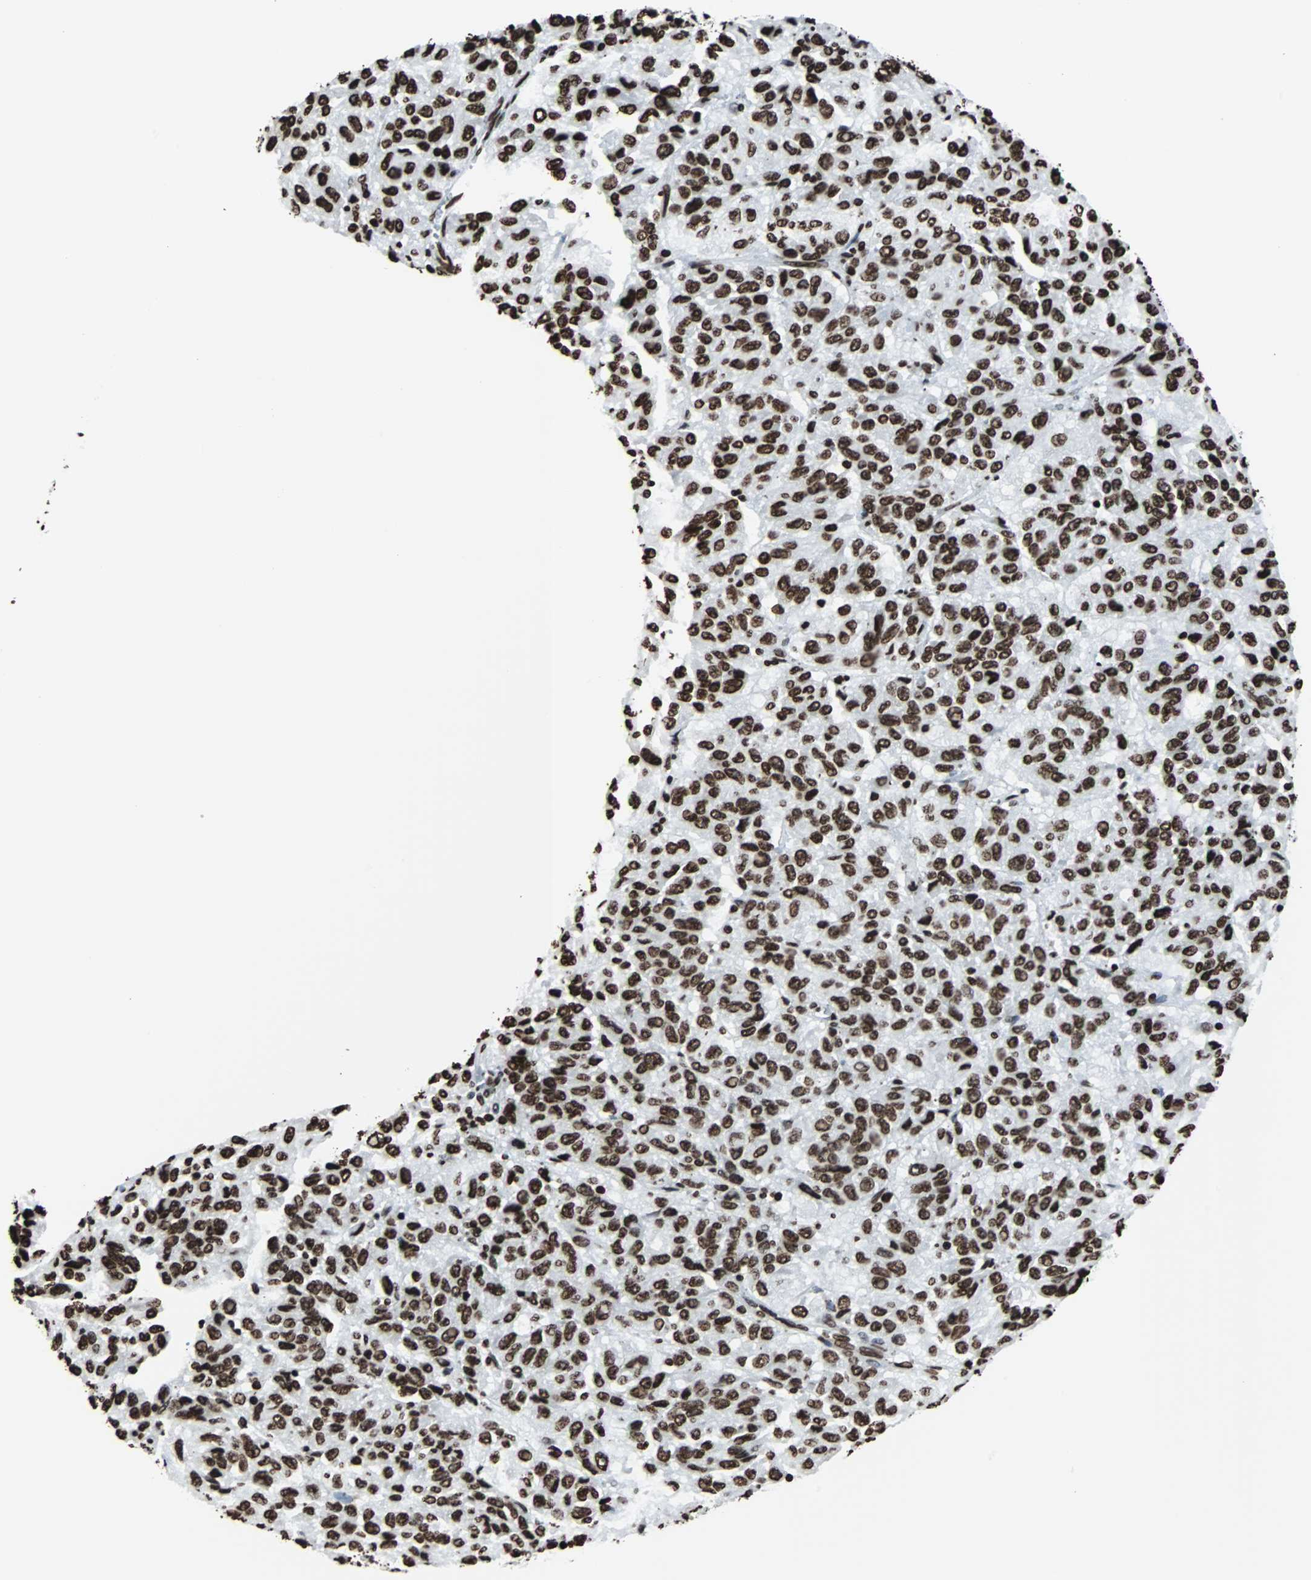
{"staining": {"intensity": "strong", "quantity": ">75%", "location": "nuclear"}, "tissue": "melanoma", "cell_type": "Tumor cells", "image_type": "cancer", "snomed": [{"axis": "morphology", "description": "Malignant melanoma, Metastatic site"}, {"axis": "topography", "description": "Lung"}], "caption": "Human melanoma stained with a protein marker shows strong staining in tumor cells.", "gene": "H2BC18", "patient": {"sex": "male", "age": 64}}